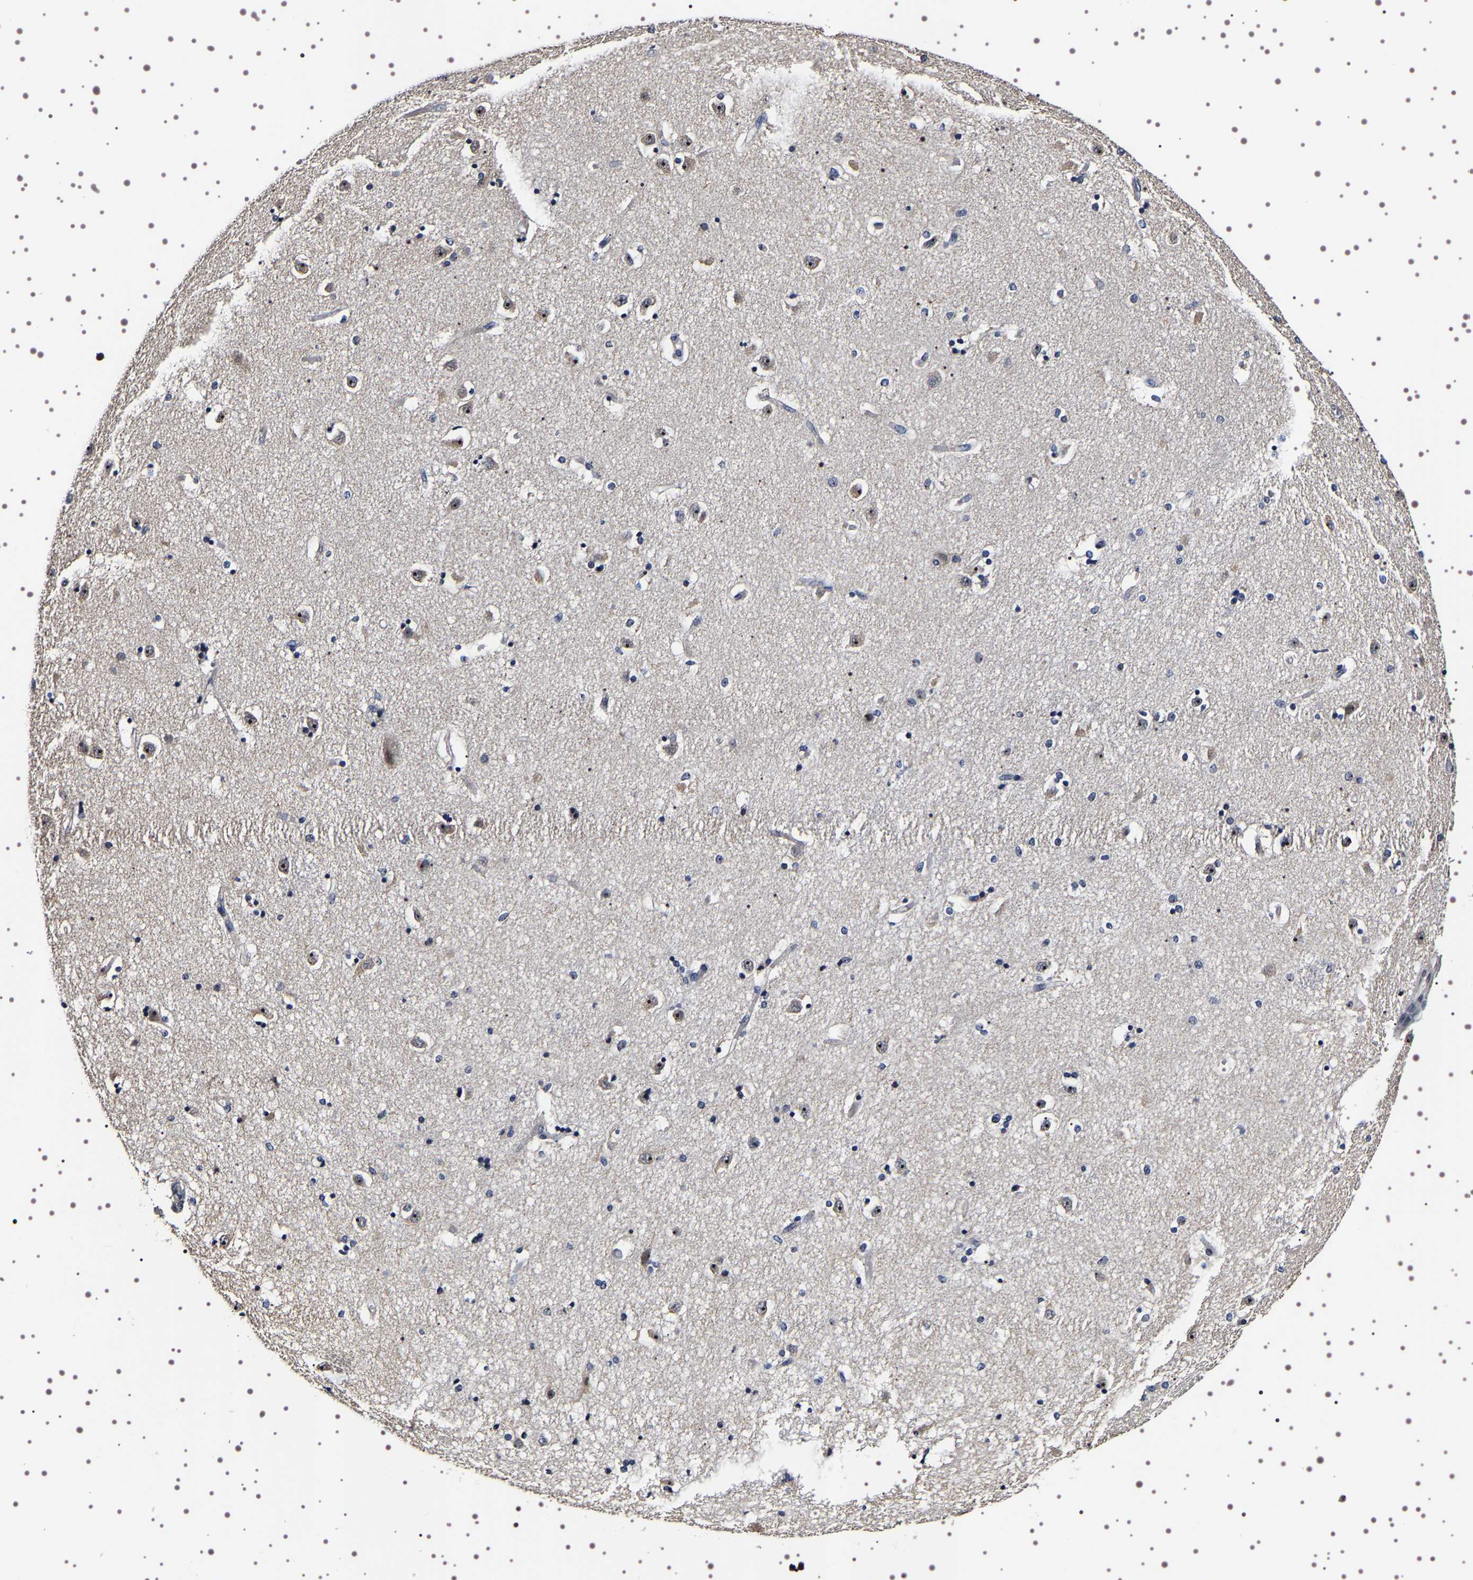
{"staining": {"intensity": "weak", "quantity": "<25%", "location": "nuclear"}, "tissue": "caudate", "cell_type": "Glial cells", "image_type": "normal", "snomed": [{"axis": "morphology", "description": "Normal tissue, NOS"}, {"axis": "topography", "description": "Lateral ventricle wall"}], "caption": "Immunohistochemistry (IHC) micrograph of normal caudate: caudate stained with DAB (3,3'-diaminobenzidine) exhibits no significant protein positivity in glial cells.", "gene": "GNL3", "patient": {"sex": "female", "age": 54}}